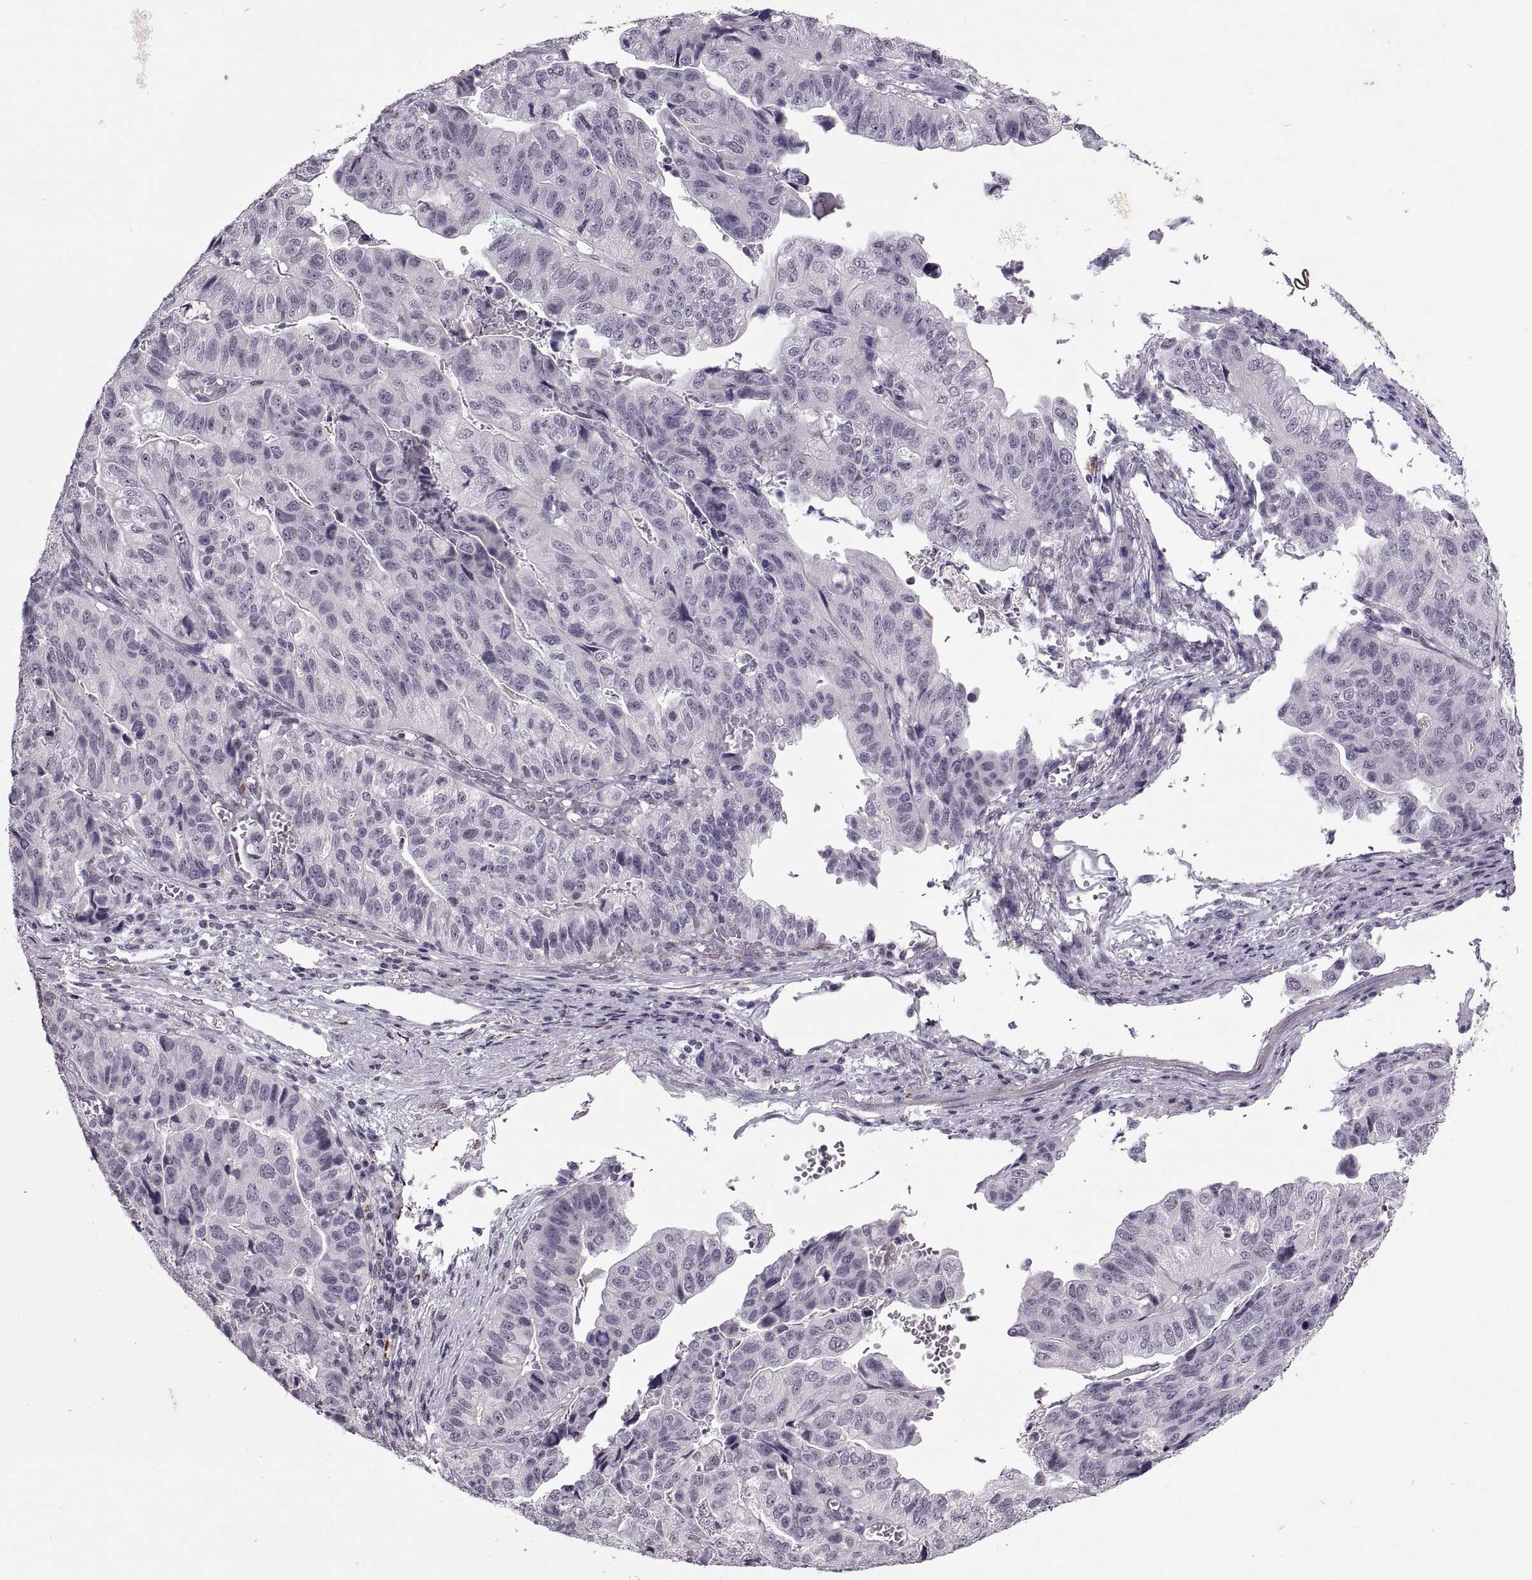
{"staining": {"intensity": "negative", "quantity": "none", "location": "none"}, "tissue": "stomach cancer", "cell_type": "Tumor cells", "image_type": "cancer", "snomed": [{"axis": "morphology", "description": "Adenocarcinoma, NOS"}, {"axis": "topography", "description": "Stomach, upper"}], "caption": "Histopathology image shows no protein positivity in tumor cells of stomach cancer tissue.", "gene": "OTP", "patient": {"sex": "female", "age": 67}}